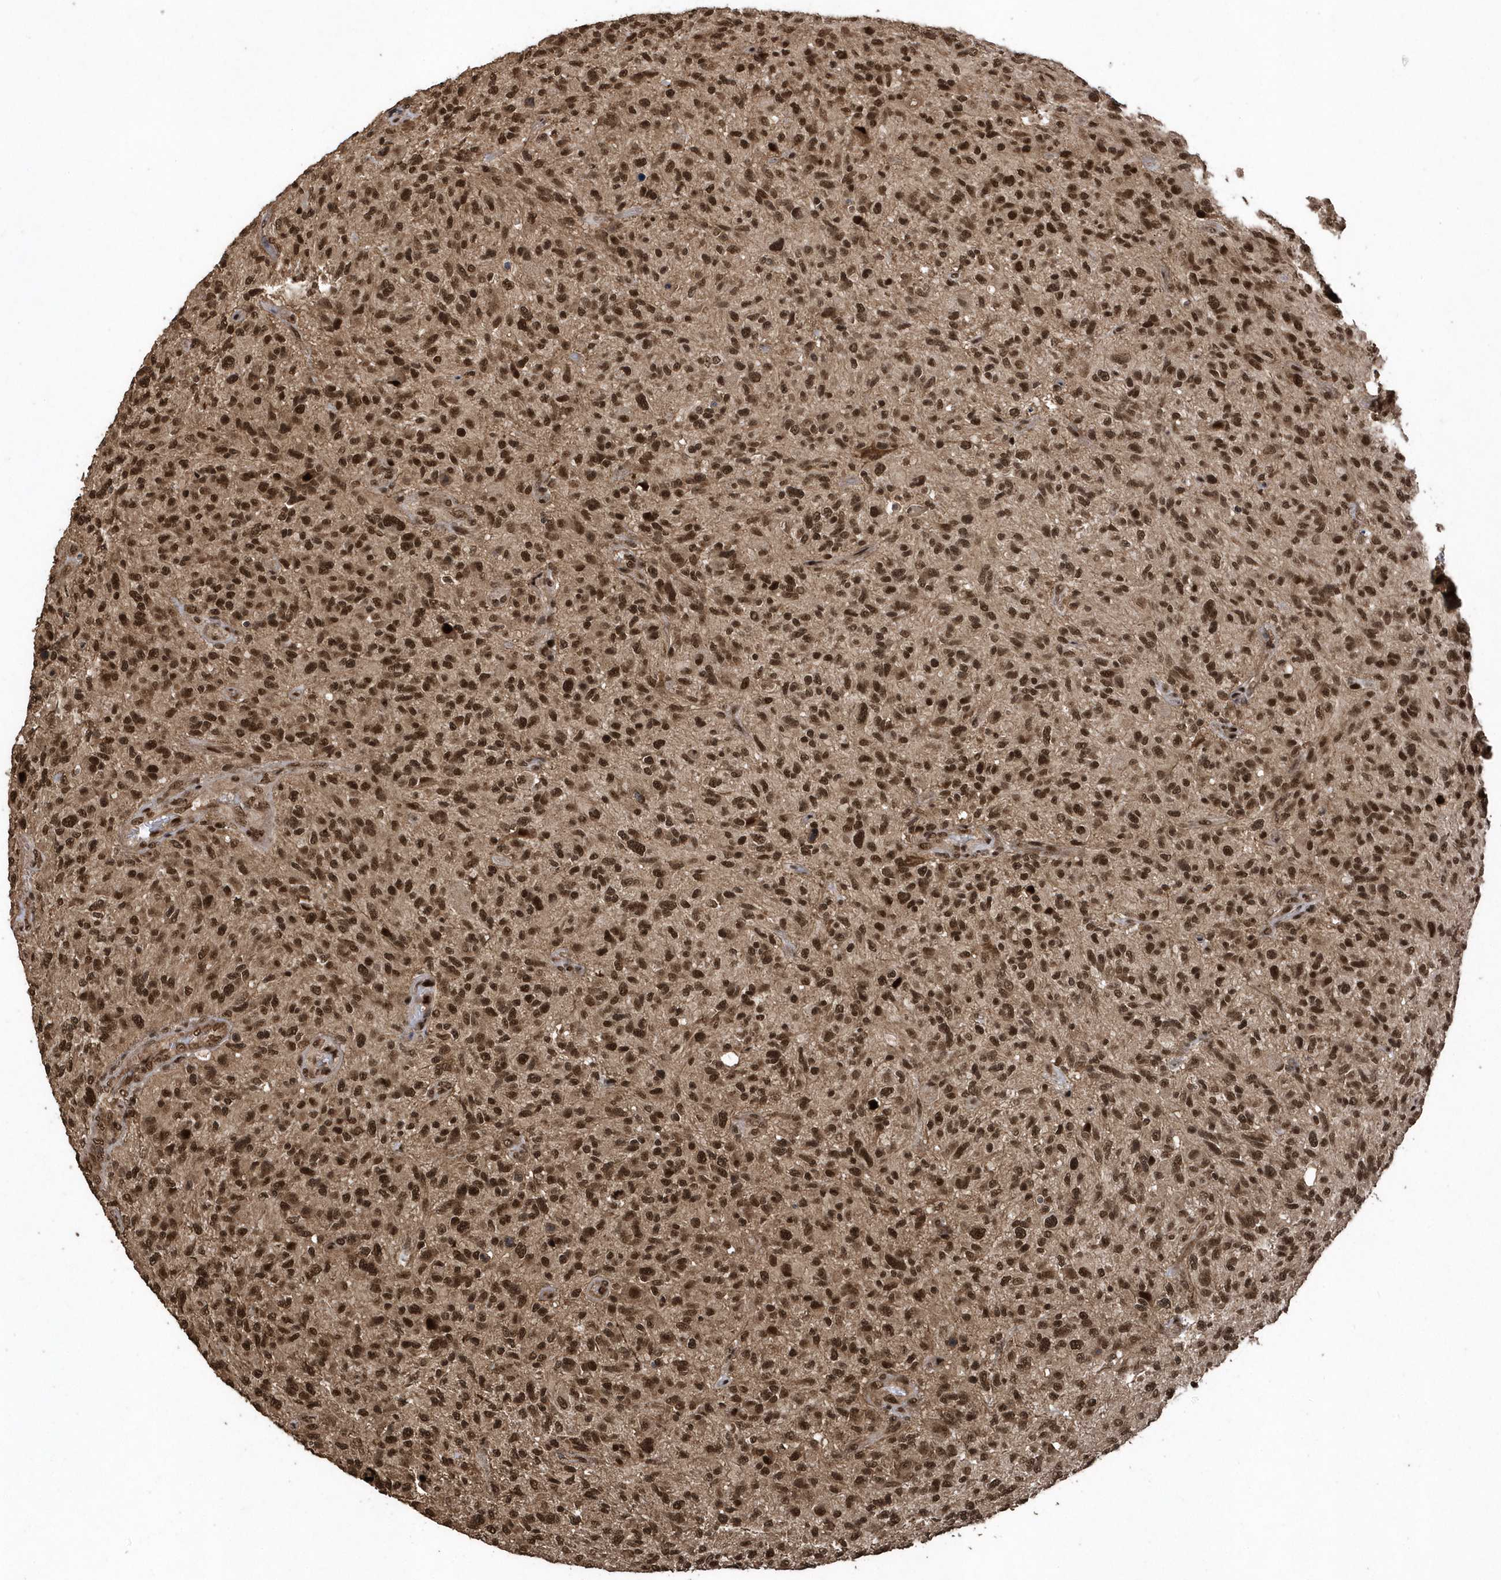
{"staining": {"intensity": "strong", "quantity": ">75%", "location": "nuclear"}, "tissue": "glioma", "cell_type": "Tumor cells", "image_type": "cancer", "snomed": [{"axis": "morphology", "description": "Glioma, malignant, High grade"}, {"axis": "topography", "description": "Brain"}], "caption": "Strong nuclear expression is identified in approximately >75% of tumor cells in malignant glioma (high-grade). Ihc stains the protein of interest in brown and the nuclei are stained blue.", "gene": "INTS12", "patient": {"sex": "male", "age": 47}}